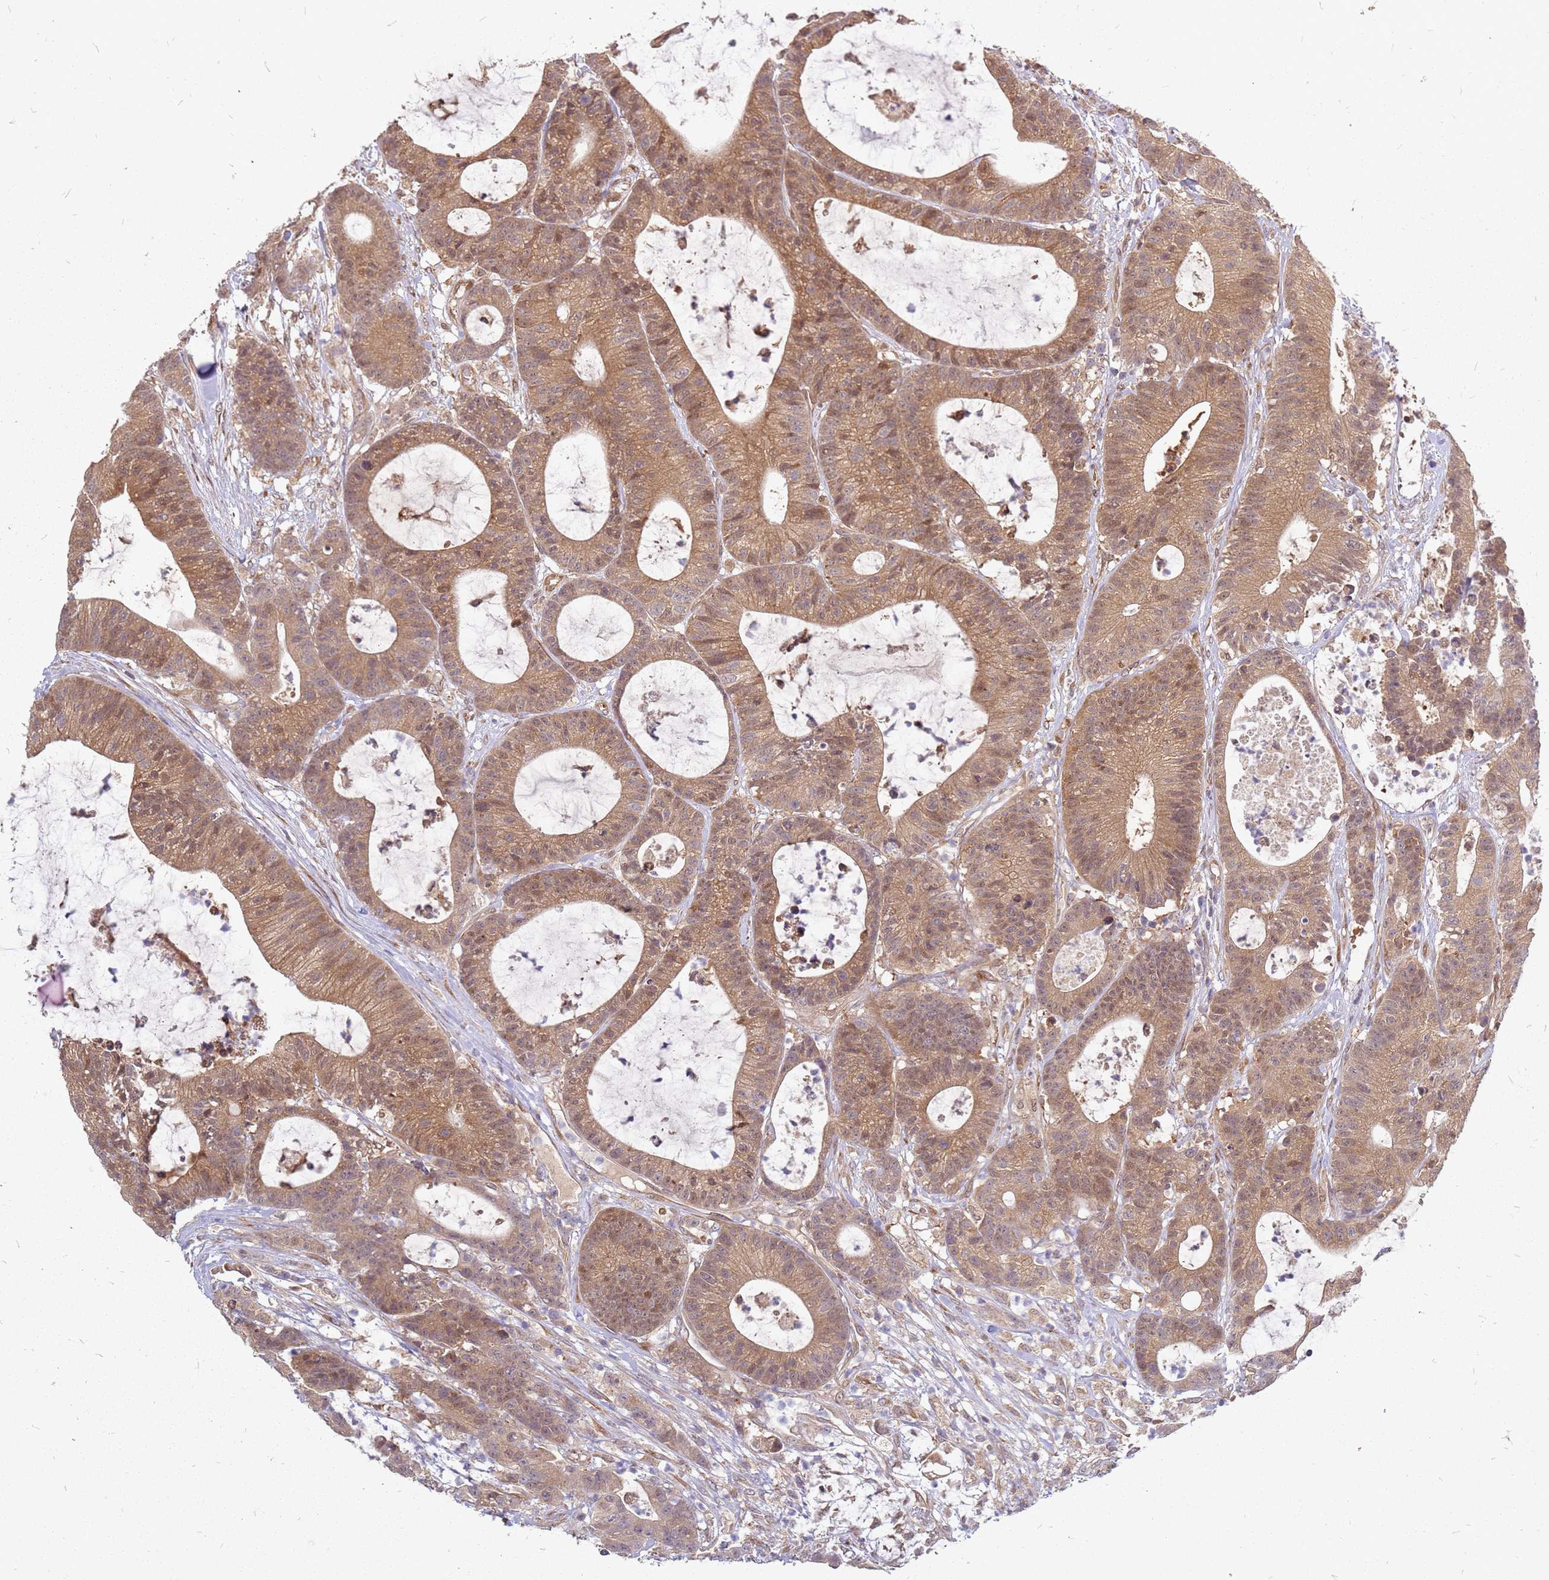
{"staining": {"intensity": "moderate", "quantity": ">75%", "location": "cytoplasmic/membranous,nuclear"}, "tissue": "colorectal cancer", "cell_type": "Tumor cells", "image_type": "cancer", "snomed": [{"axis": "morphology", "description": "Adenocarcinoma, NOS"}, {"axis": "topography", "description": "Colon"}], "caption": "DAB immunohistochemical staining of human colorectal cancer reveals moderate cytoplasmic/membranous and nuclear protein staining in about >75% of tumor cells.", "gene": "NUDT14", "patient": {"sex": "female", "age": 84}}